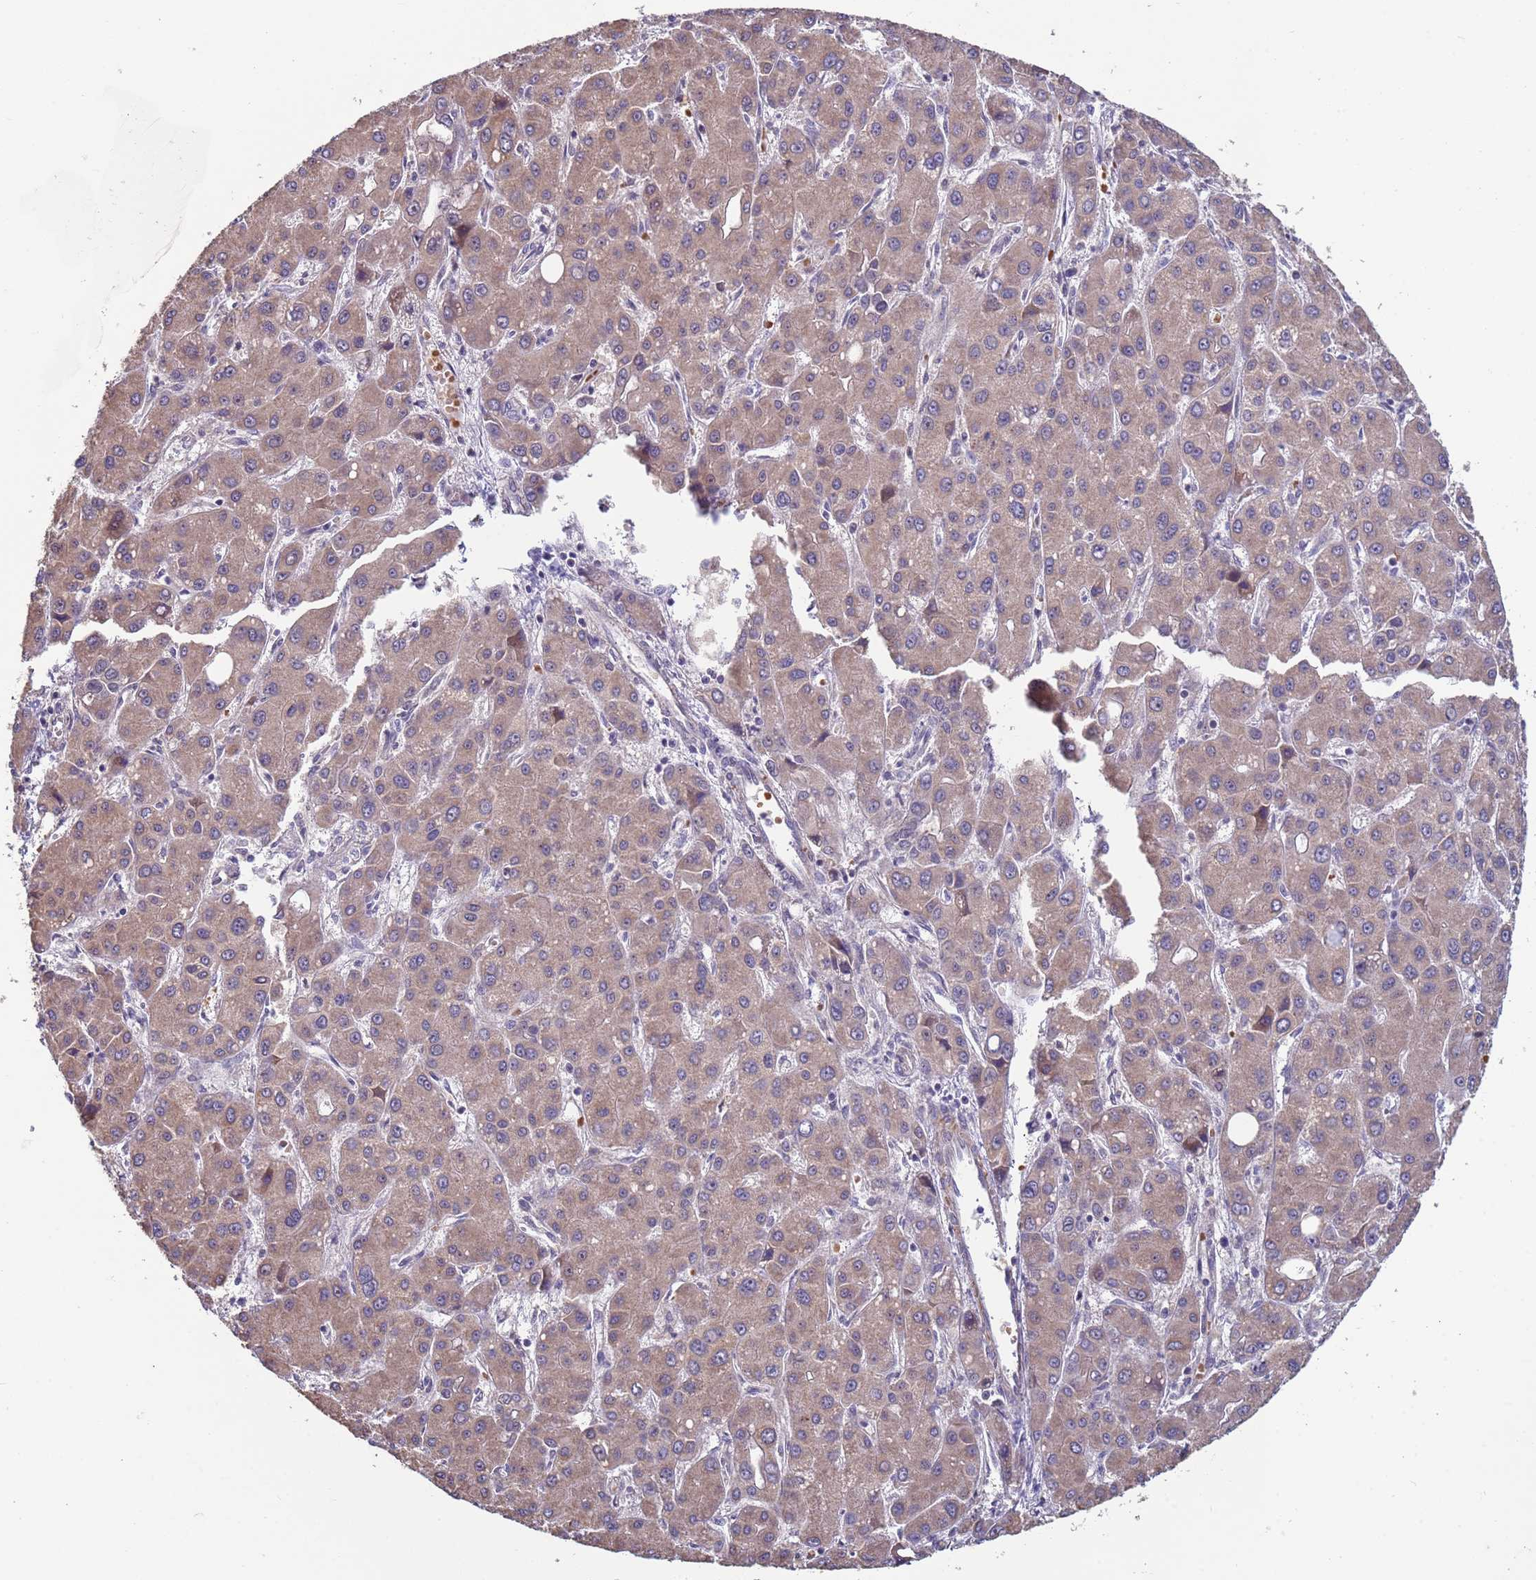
{"staining": {"intensity": "weak", "quantity": ">75%", "location": "cytoplasmic/membranous"}, "tissue": "liver cancer", "cell_type": "Tumor cells", "image_type": "cancer", "snomed": [{"axis": "morphology", "description": "Carcinoma, Hepatocellular, NOS"}, {"axis": "topography", "description": "Liver"}], "caption": "The image reveals staining of hepatocellular carcinoma (liver), revealing weak cytoplasmic/membranous protein staining (brown color) within tumor cells.", "gene": "CLHC1", "patient": {"sex": "male", "age": 55}}